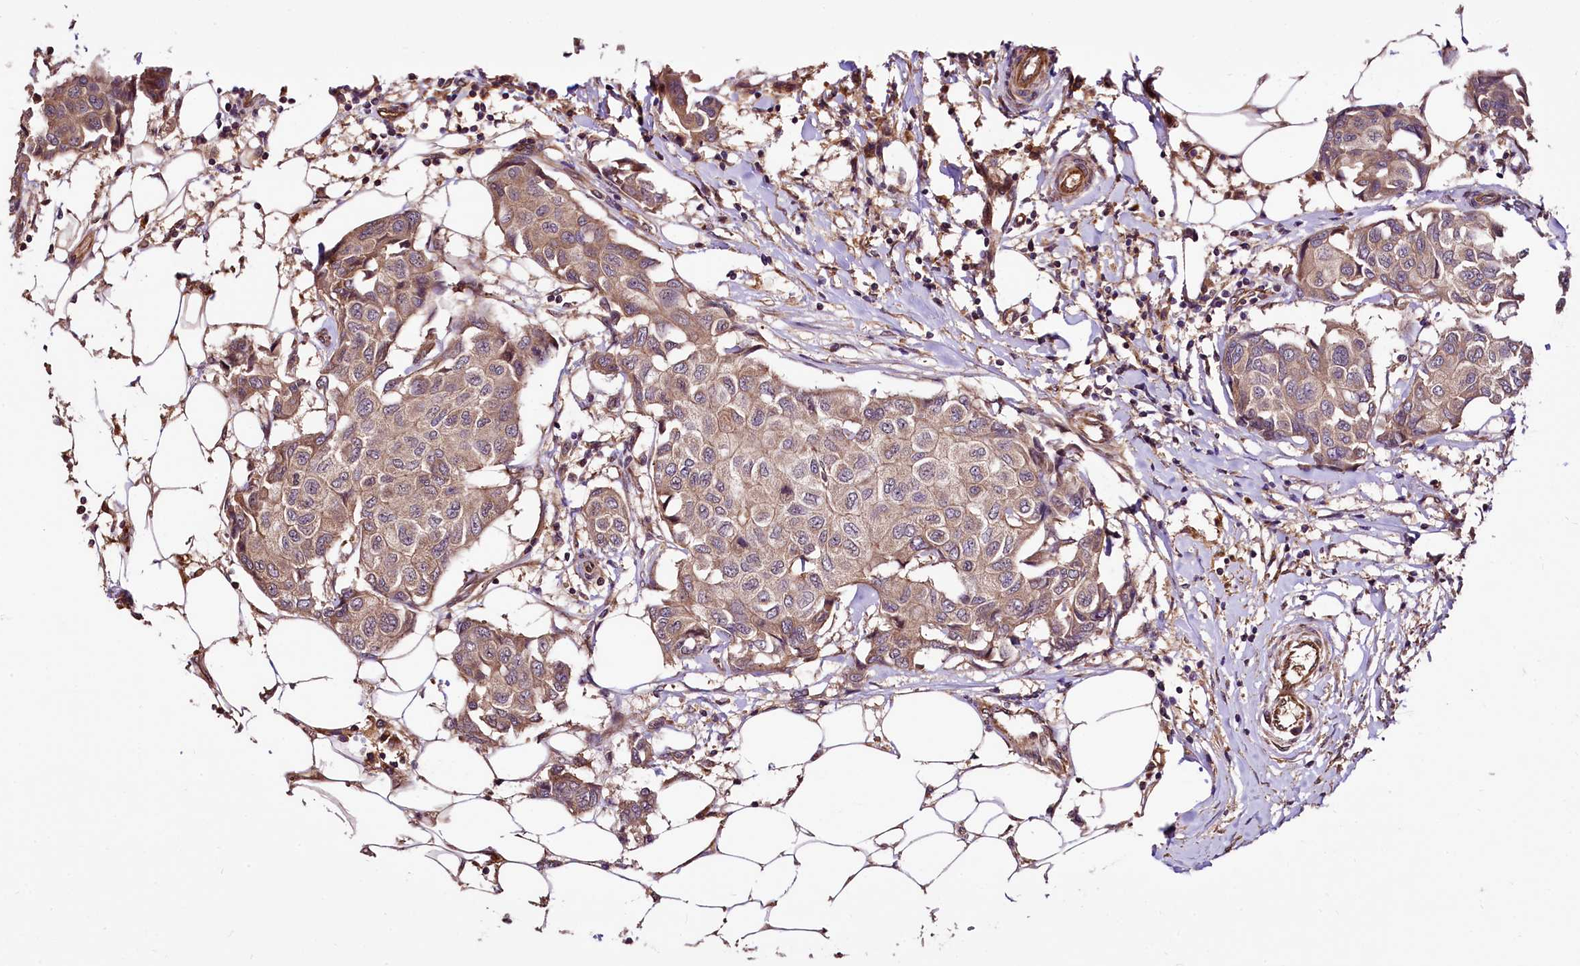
{"staining": {"intensity": "weak", "quantity": "25%-75%", "location": "cytoplasmic/membranous"}, "tissue": "breast cancer", "cell_type": "Tumor cells", "image_type": "cancer", "snomed": [{"axis": "morphology", "description": "Duct carcinoma"}, {"axis": "topography", "description": "Breast"}], "caption": "Tumor cells exhibit low levels of weak cytoplasmic/membranous staining in about 25%-75% of cells in breast cancer (invasive ductal carcinoma). (Brightfield microscopy of DAB IHC at high magnification).", "gene": "TBCEL", "patient": {"sex": "female", "age": 80}}